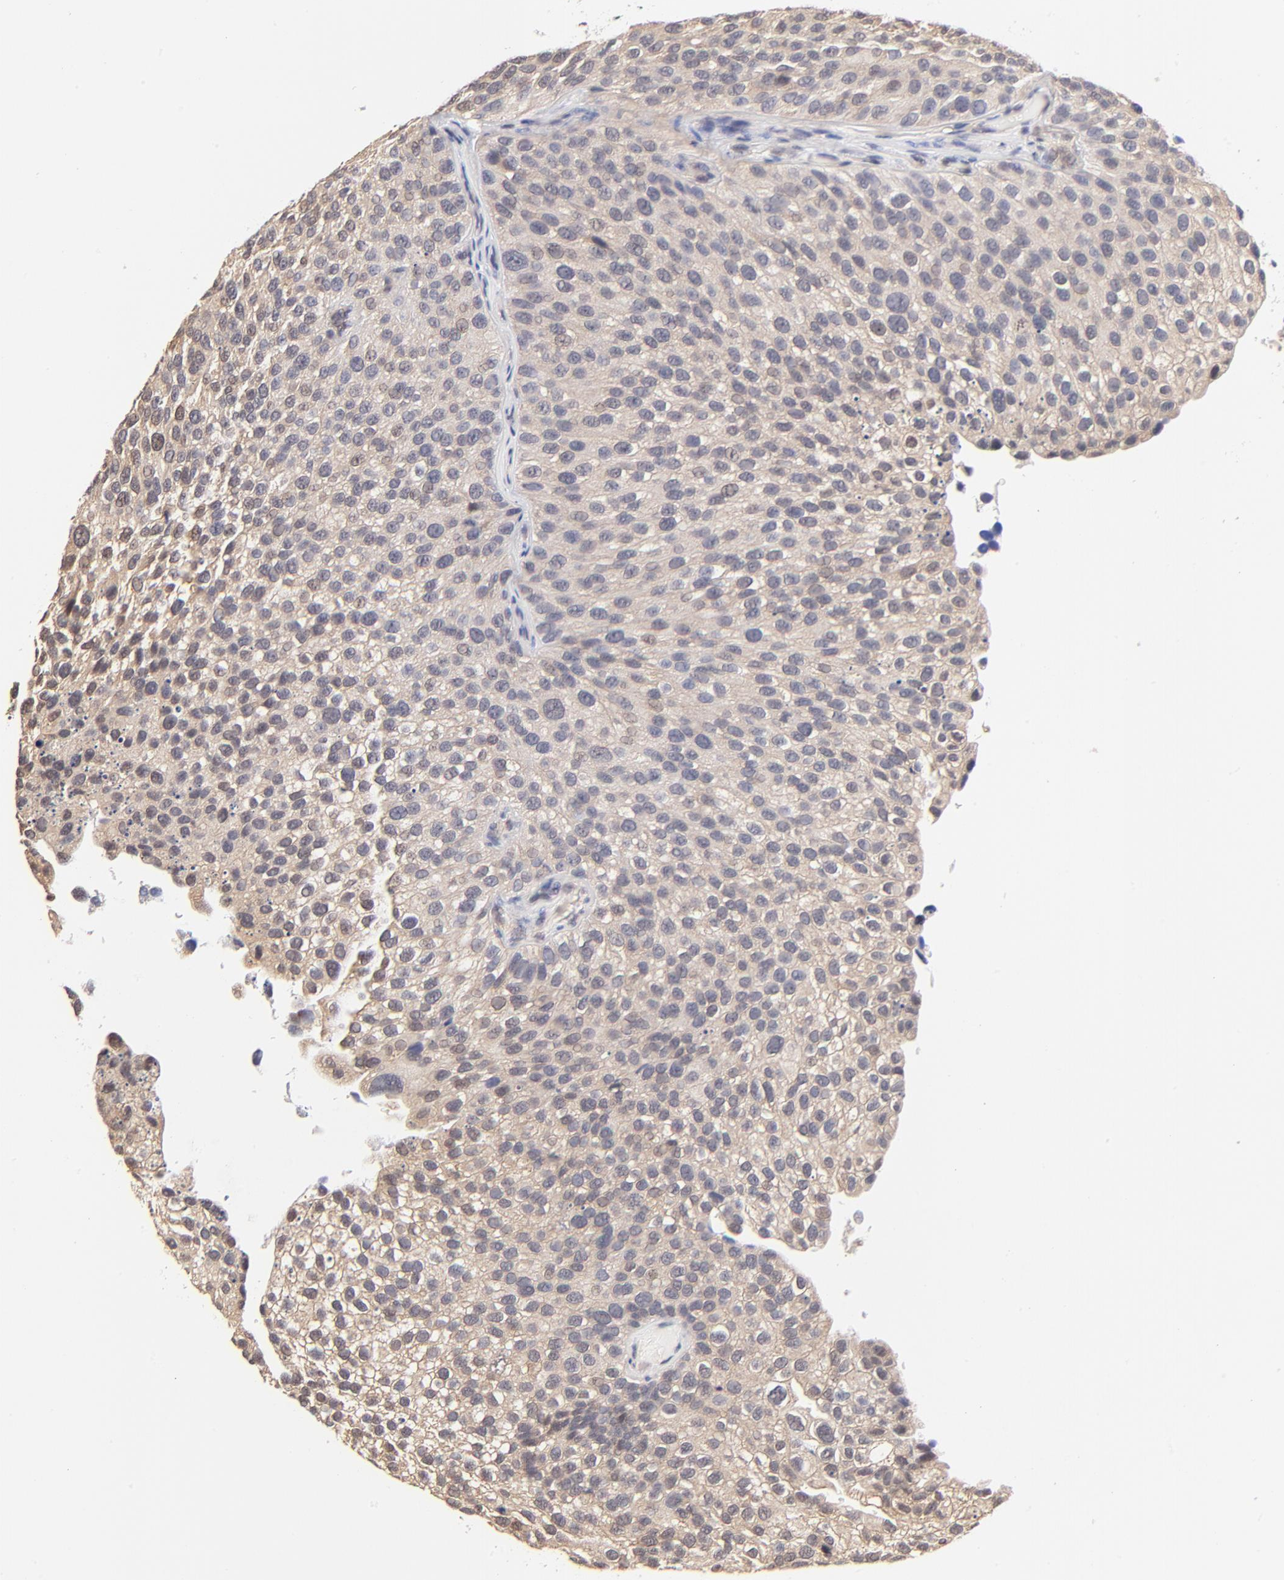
{"staining": {"intensity": "weak", "quantity": ">75%", "location": "cytoplasmic/membranous"}, "tissue": "urothelial cancer", "cell_type": "Tumor cells", "image_type": "cancer", "snomed": [{"axis": "morphology", "description": "Urothelial carcinoma, High grade"}, {"axis": "topography", "description": "Urinary bladder"}], "caption": "Tumor cells show weak cytoplasmic/membranous expression in about >75% of cells in high-grade urothelial carcinoma.", "gene": "TXNL1", "patient": {"sex": "male", "age": 72}}